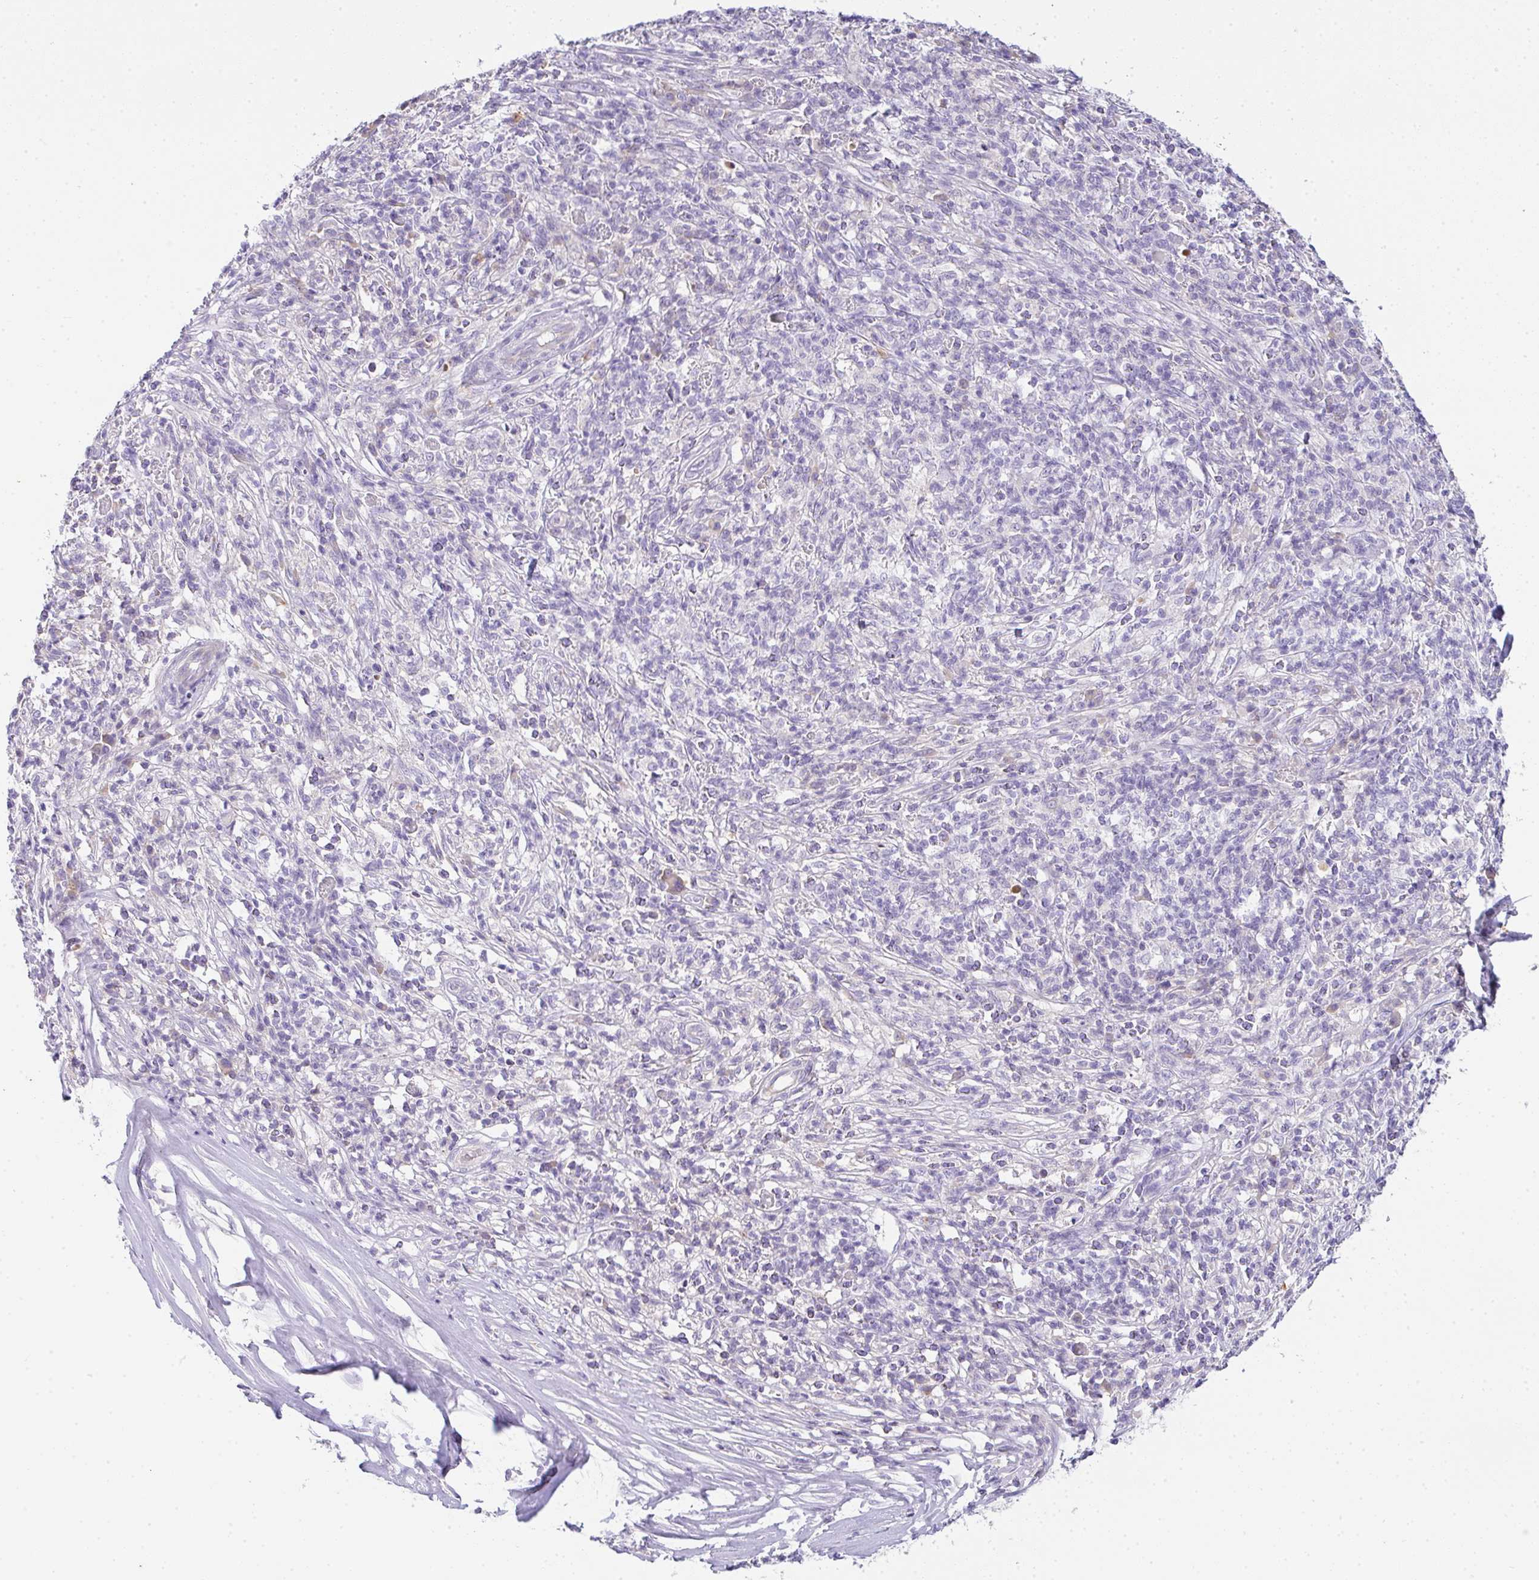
{"staining": {"intensity": "negative", "quantity": "none", "location": "none"}, "tissue": "melanoma", "cell_type": "Tumor cells", "image_type": "cancer", "snomed": [{"axis": "morphology", "description": "Malignant melanoma, NOS"}, {"axis": "topography", "description": "Skin"}], "caption": "IHC micrograph of melanoma stained for a protein (brown), which exhibits no staining in tumor cells.", "gene": "COX7B", "patient": {"sex": "male", "age": 66}}